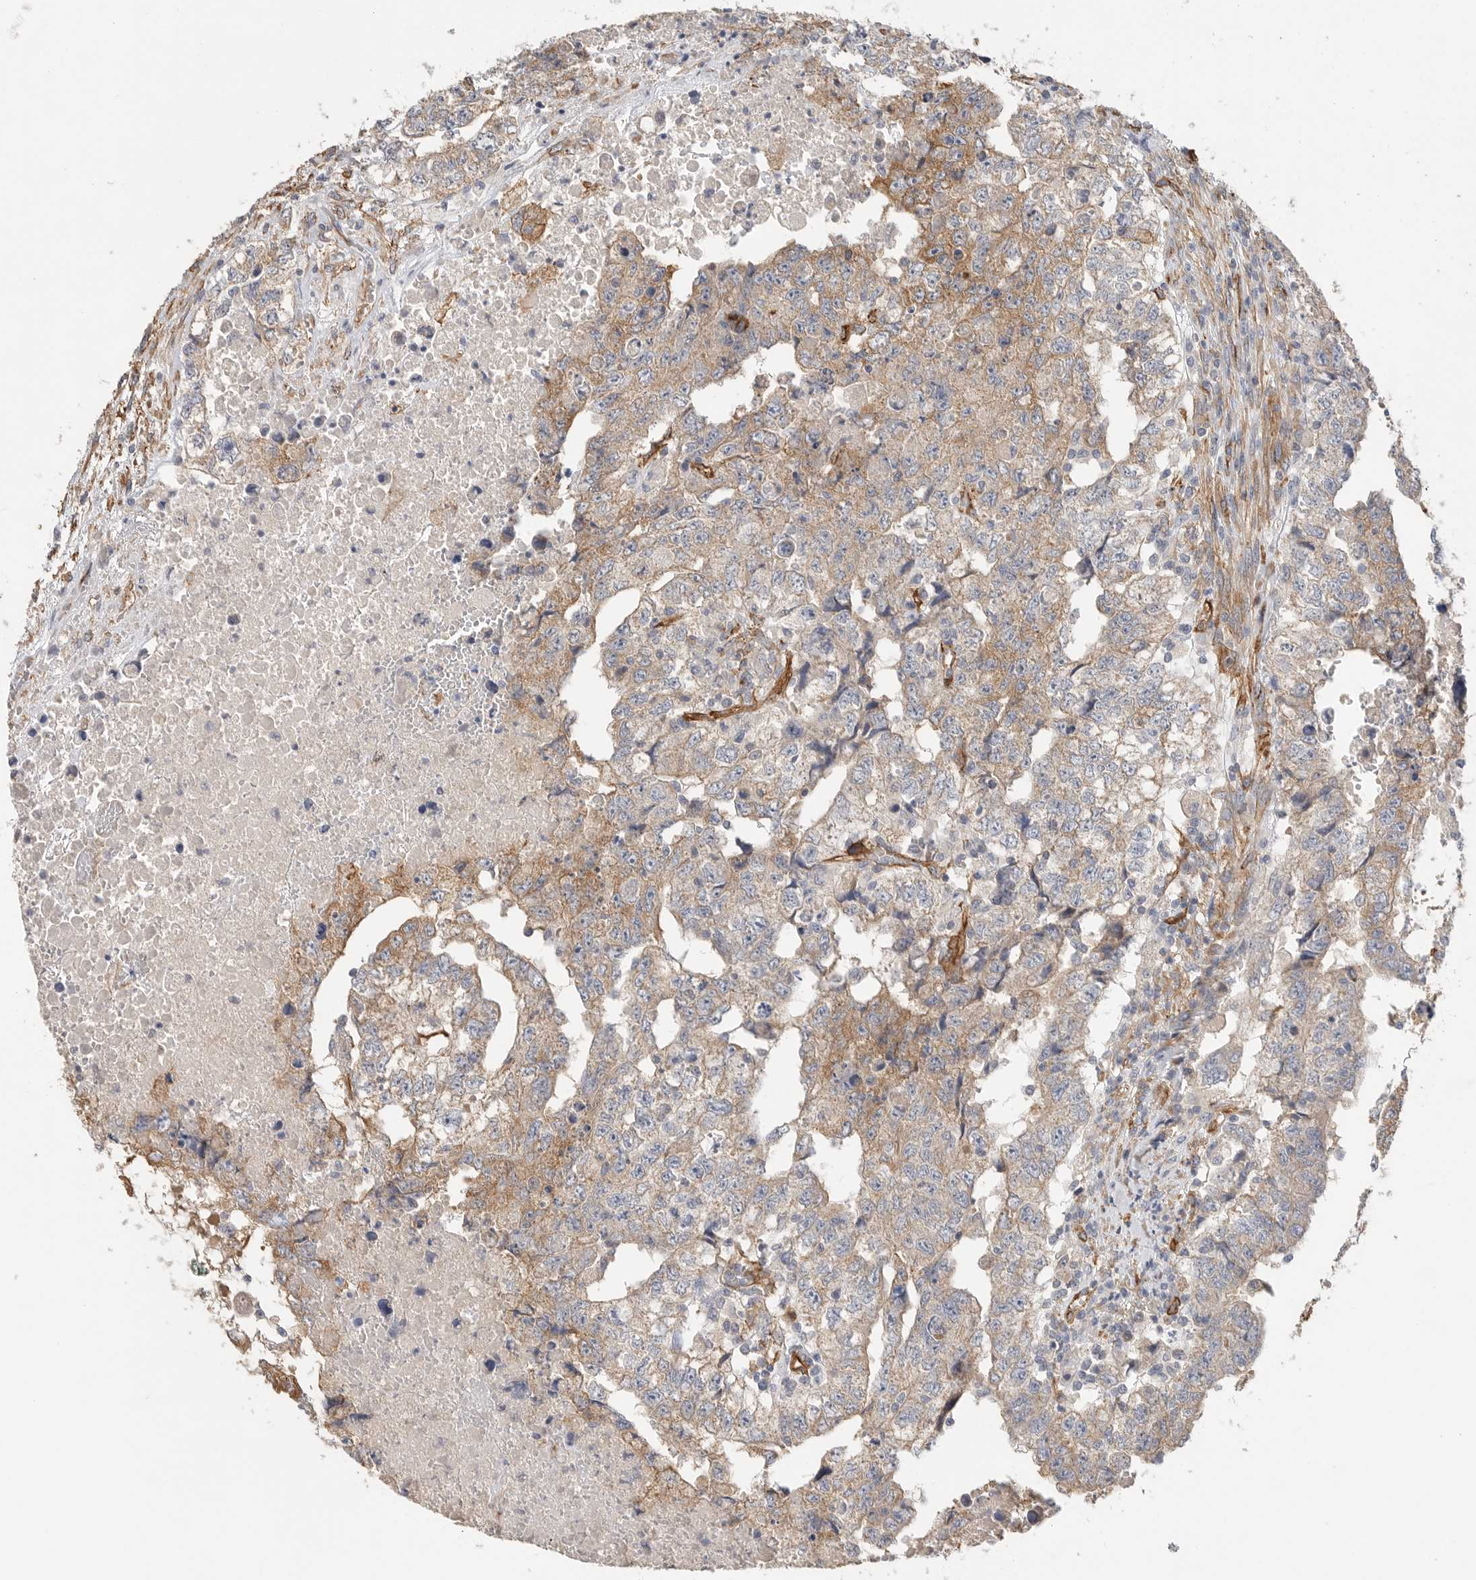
{"staining": {"intensity": "moderate", "quantity": "25%-75%", "location": "cytoplasmic/membranous"}, "tissue": "testis cancer", "cell_type": "Tumor cells", "image_type": "cancer", "snomed": [{"axis": "morphology", "description": "Carcinoma, Embryonal, NOS"}, {"axis": "topography", "description": "Testis"}], "caption": "A histopathology image of human testis cancer stained for a protein displays moderate cytoplasmic/membranous brown staining in tumor cells.", "gene": "JMJD4", "patient": {"sex": "male", "age": 36}}